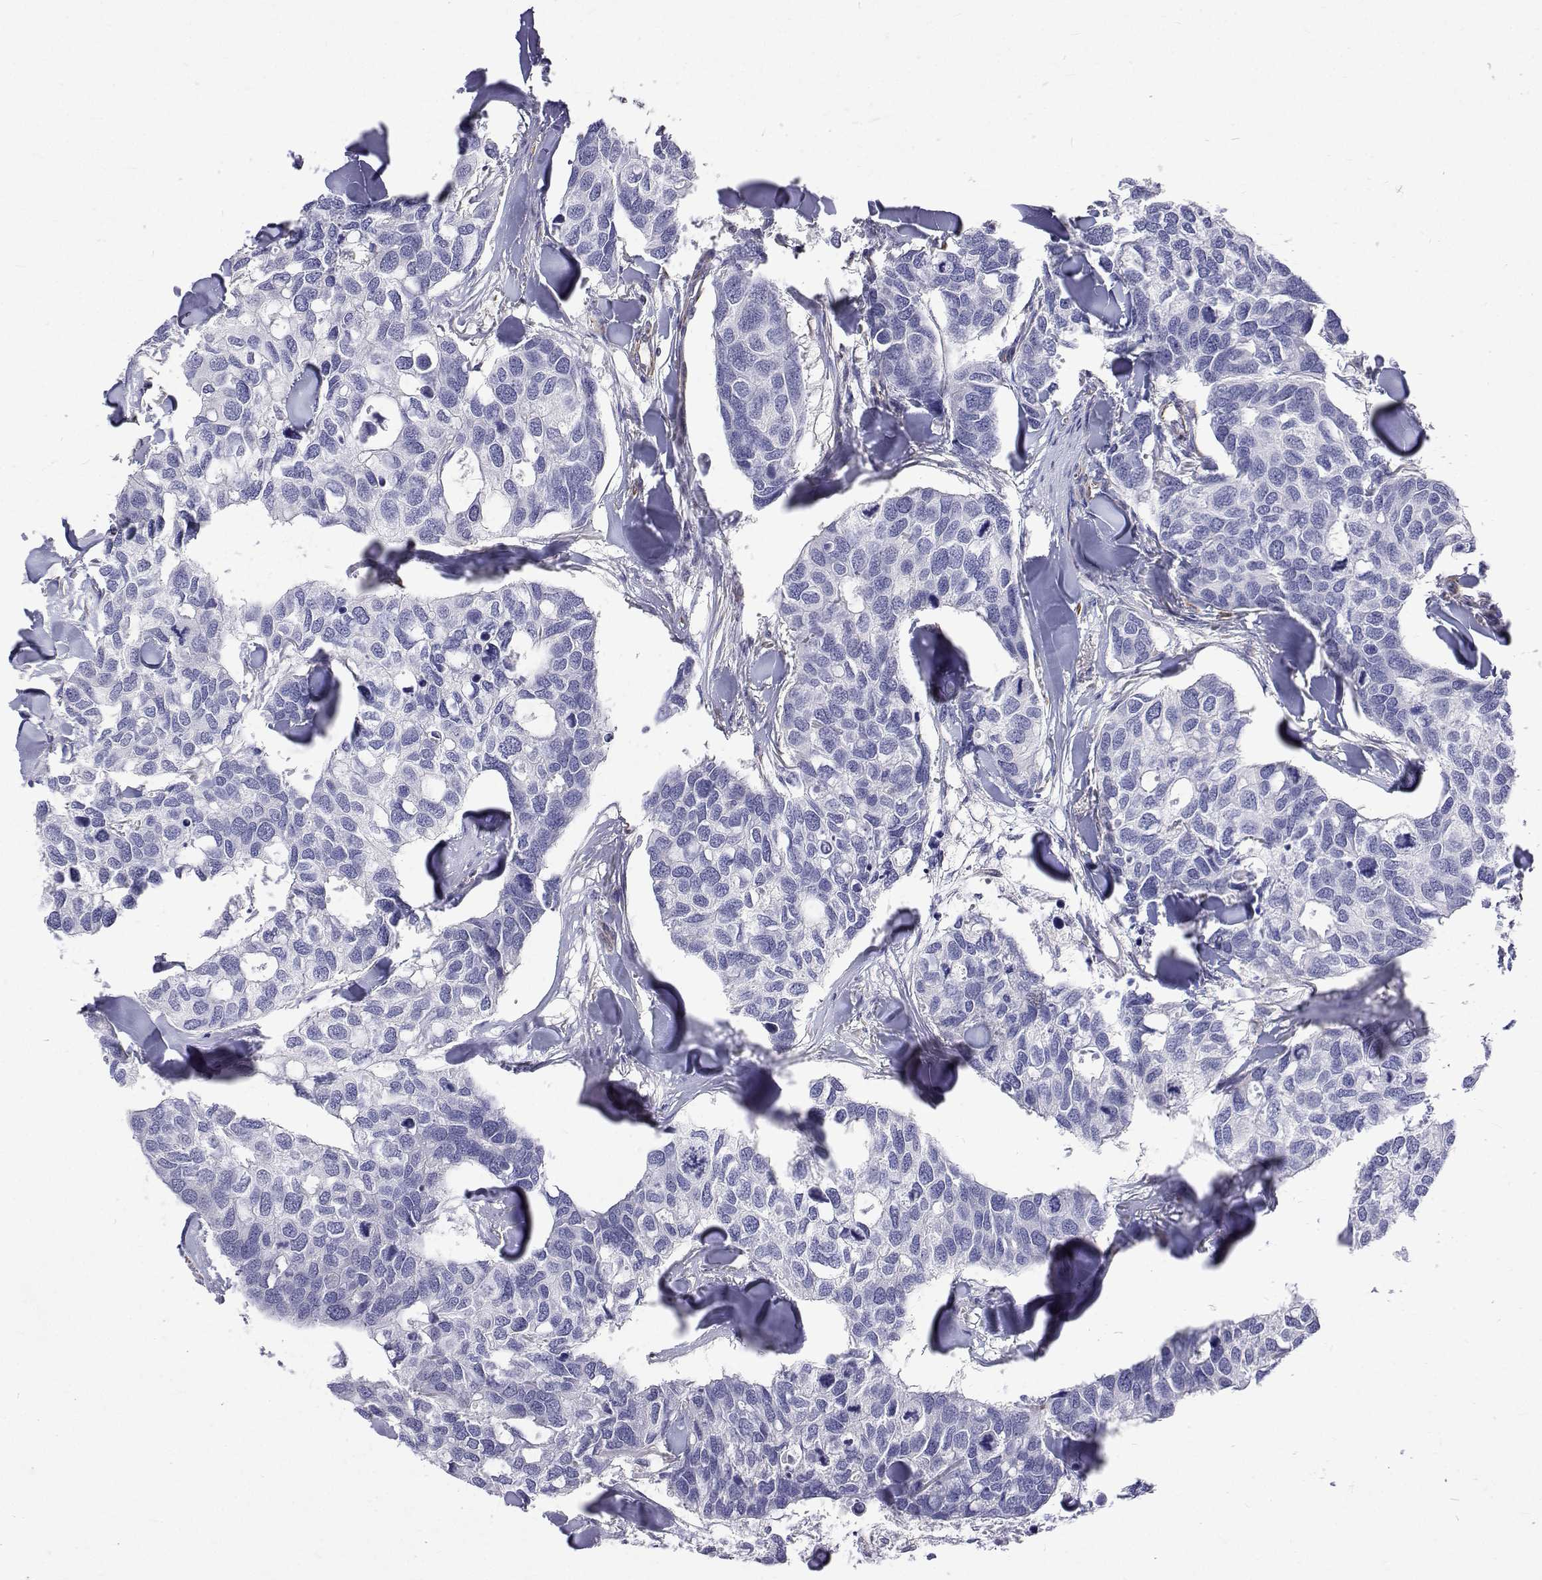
{"staining": {"intensity": "negative", "quantity": "none", "location": "none"}, "tissue": "breast cancer", "cell_type": "Tumor cells", "image_type": "cancer", "snomed": [{"axis": "morphology", "description": "Duct carcinoma"}, {"axis": "topography", "description": "Breast"}], "caption": "High power microscopy image of an IHC photomicrograph of breast infiltrating ductal carcinoma, revealing no significant expression in tumor cells.", "gene": "OPRPN", "patient": {"sex": "female", "age": 83}}